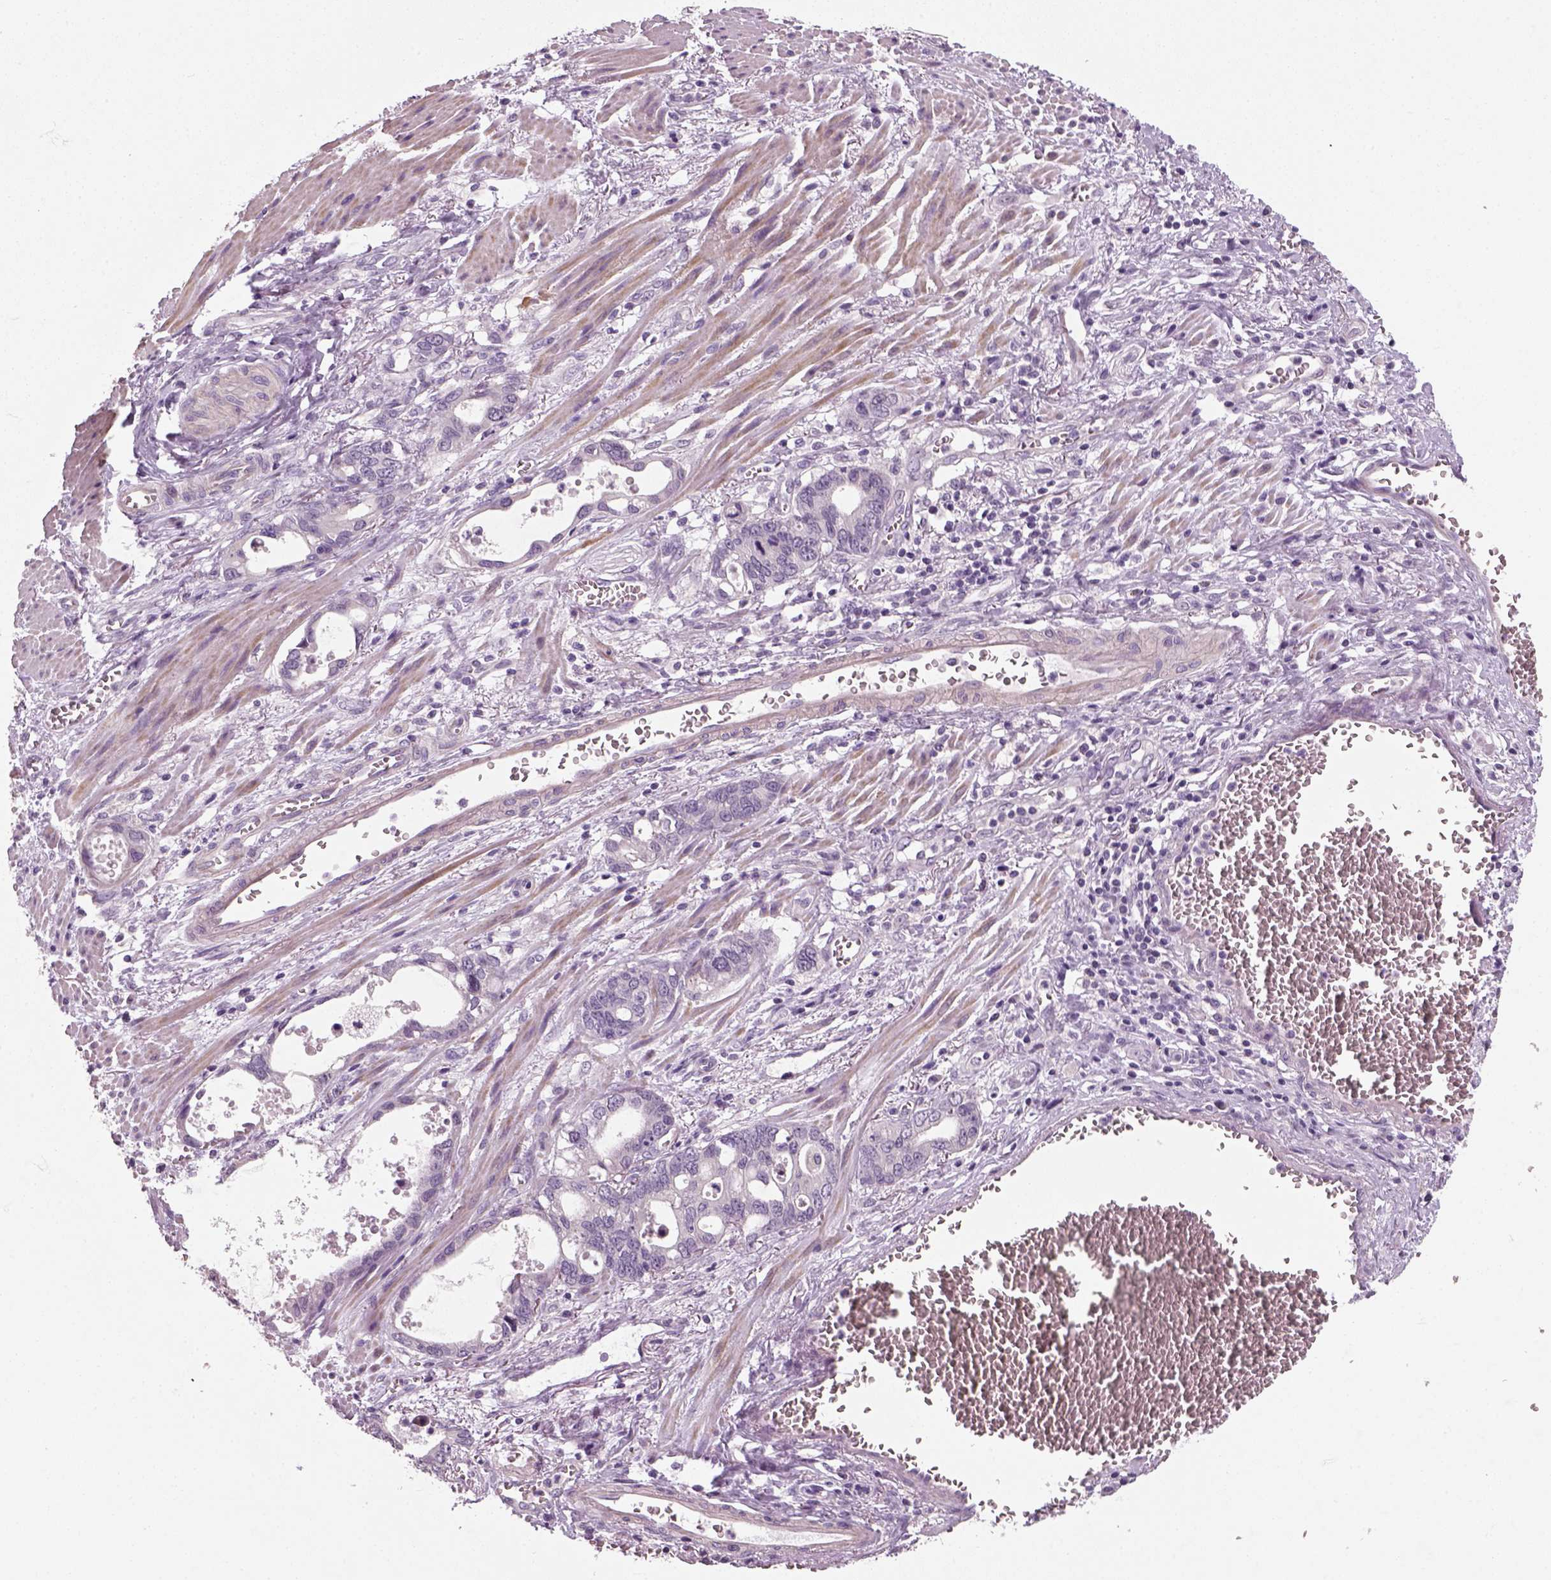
{"staining": {"intensity": "negative", "quantity": "none", "location": "none"}, "tissue": "stomach cancer", "cell_type": "Tumor cells", "image_type": "cancer", "snomed": [{"axis": "morphology", "description": "Normal tissue, NOS"}, {"axis": "morphology", "description": "Adenocarcinoma, NOS"}, {"axis": "topography", "description": "Esophagus"}, {"axis": "topography", "description": "Stomach, upper"}], "caption": "Immunohistochemical staining of adenocarcinoma (stomach) shows no significant staining in tumor cells. (DAB (3,3'-diaminobenzidine) immunohistochemistry visualized using brightfield microscopy, high magnification).", "gene": "ELOVL3", "patient": {"sex": "male", "age": 74}}